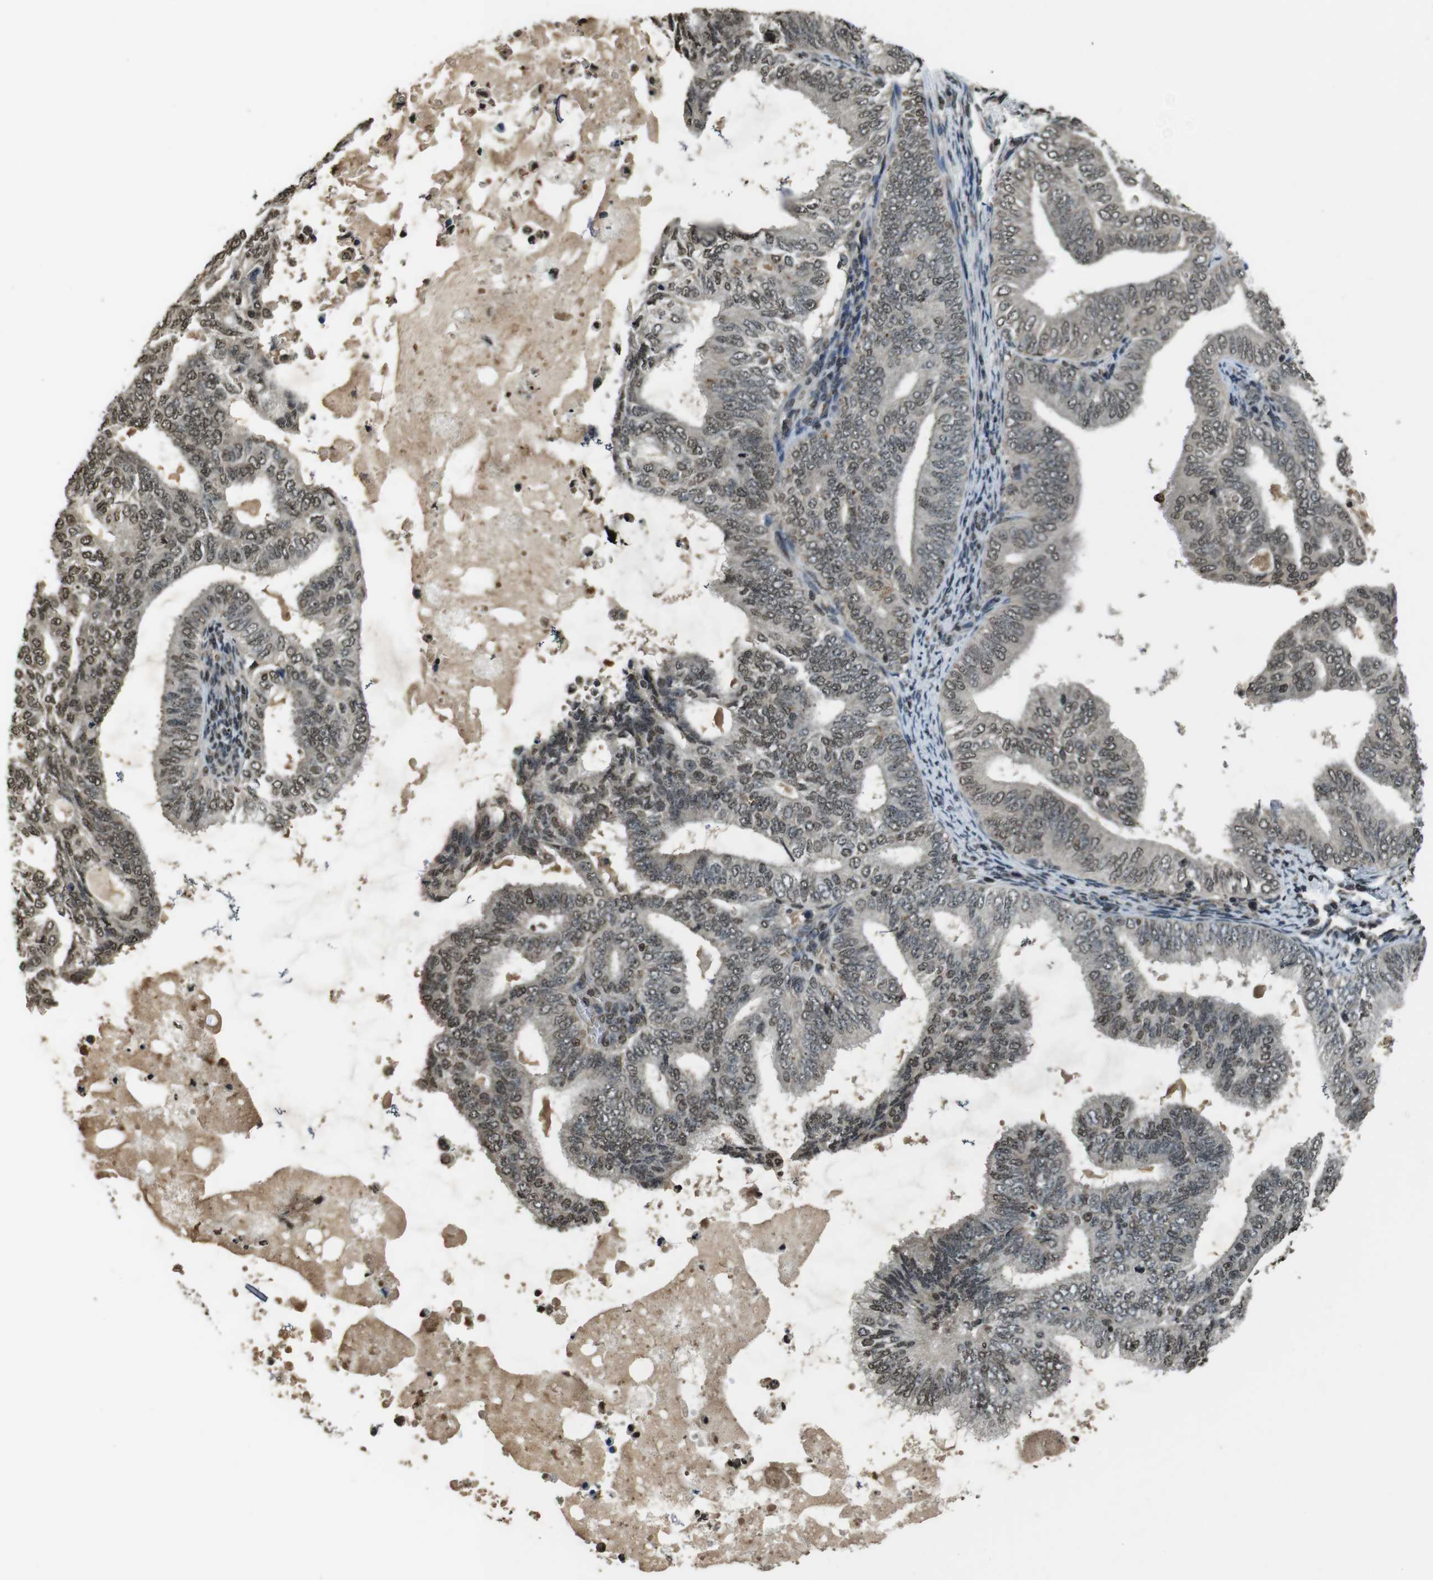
{"staining": {"intensity": "weak", "quantity": ">75%", "location": "nuclear"}, "tissue": "endometrial cancer", "cell_type": "Tumor cells", "image_type": "cancer", "snomed": [{"axis": "morphology", "description": "Adenocarcinoma, NOS"}, {"axis": "topography", "description": "Endometrium"}], "caption": "A low amount of weak nuclear positivity is seen in approximately >75% of tumor cells in endometrial cancer (adenocarcinoma) tissue. (DAB = brown stain, brightfield microscopy at high magnification).", "gene": "MAF", "patient": {"sex": "female", "age": 58}}